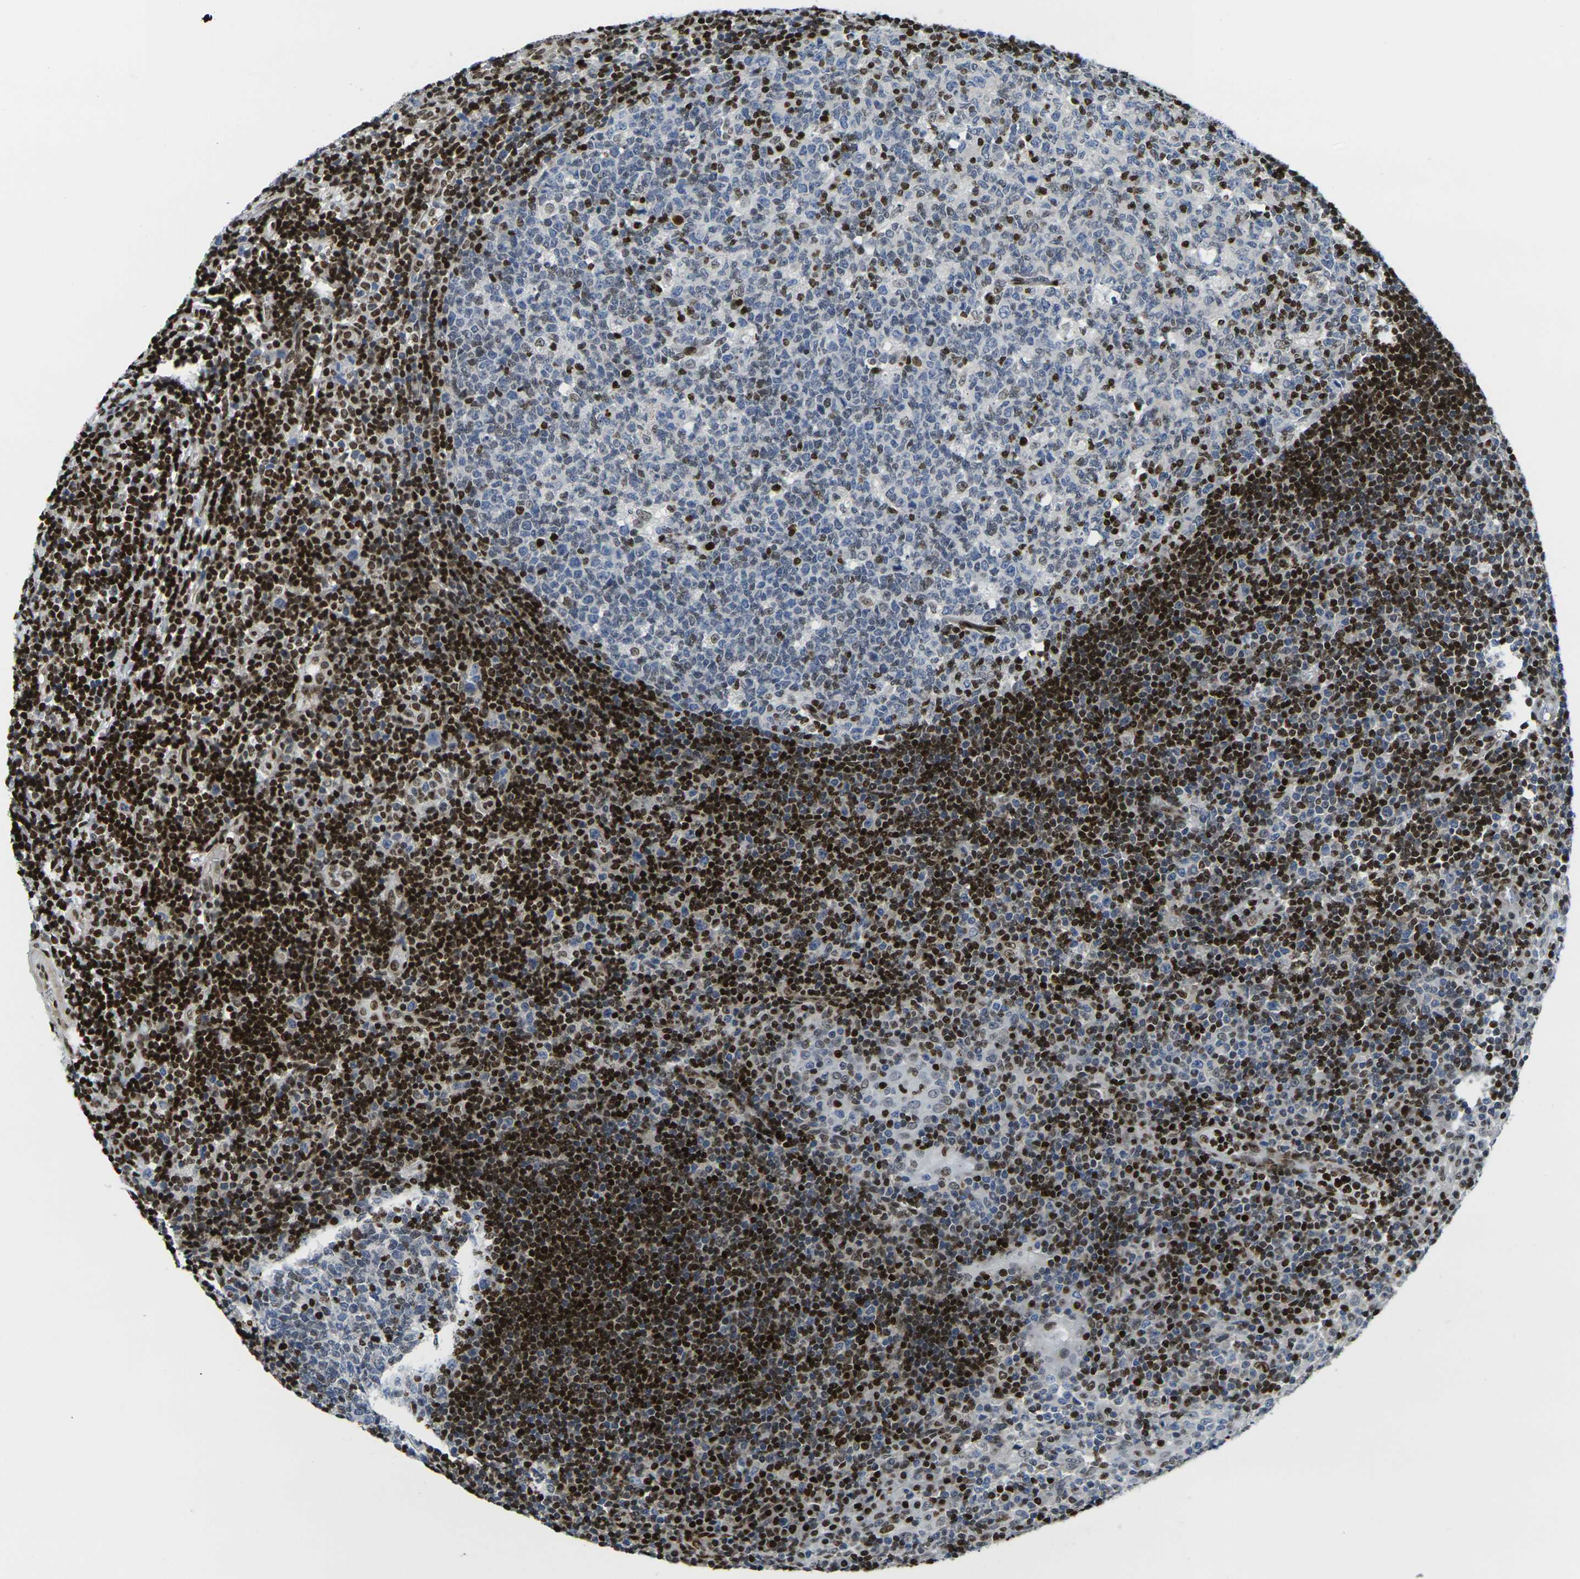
{"staining": {"intensity": "strong", "quantity": "<25%", "location": "nuclear"}, "tissue": "tonsil", "cell_type": "Germinal center cells", "image_type": "normal", "snomed": [{"axis": "morphology", "description": "Normal tissue, NOS"}, {"axis": "topography", "description": "Tonsil"}], "caption": "This is an image of immunohistochemistry (IHC) staining of normal tonsil, which shows strong staining in the nuclear of germinal center cells.", "gene": "H1", "patient": {"sex": "female", "age": 40}}